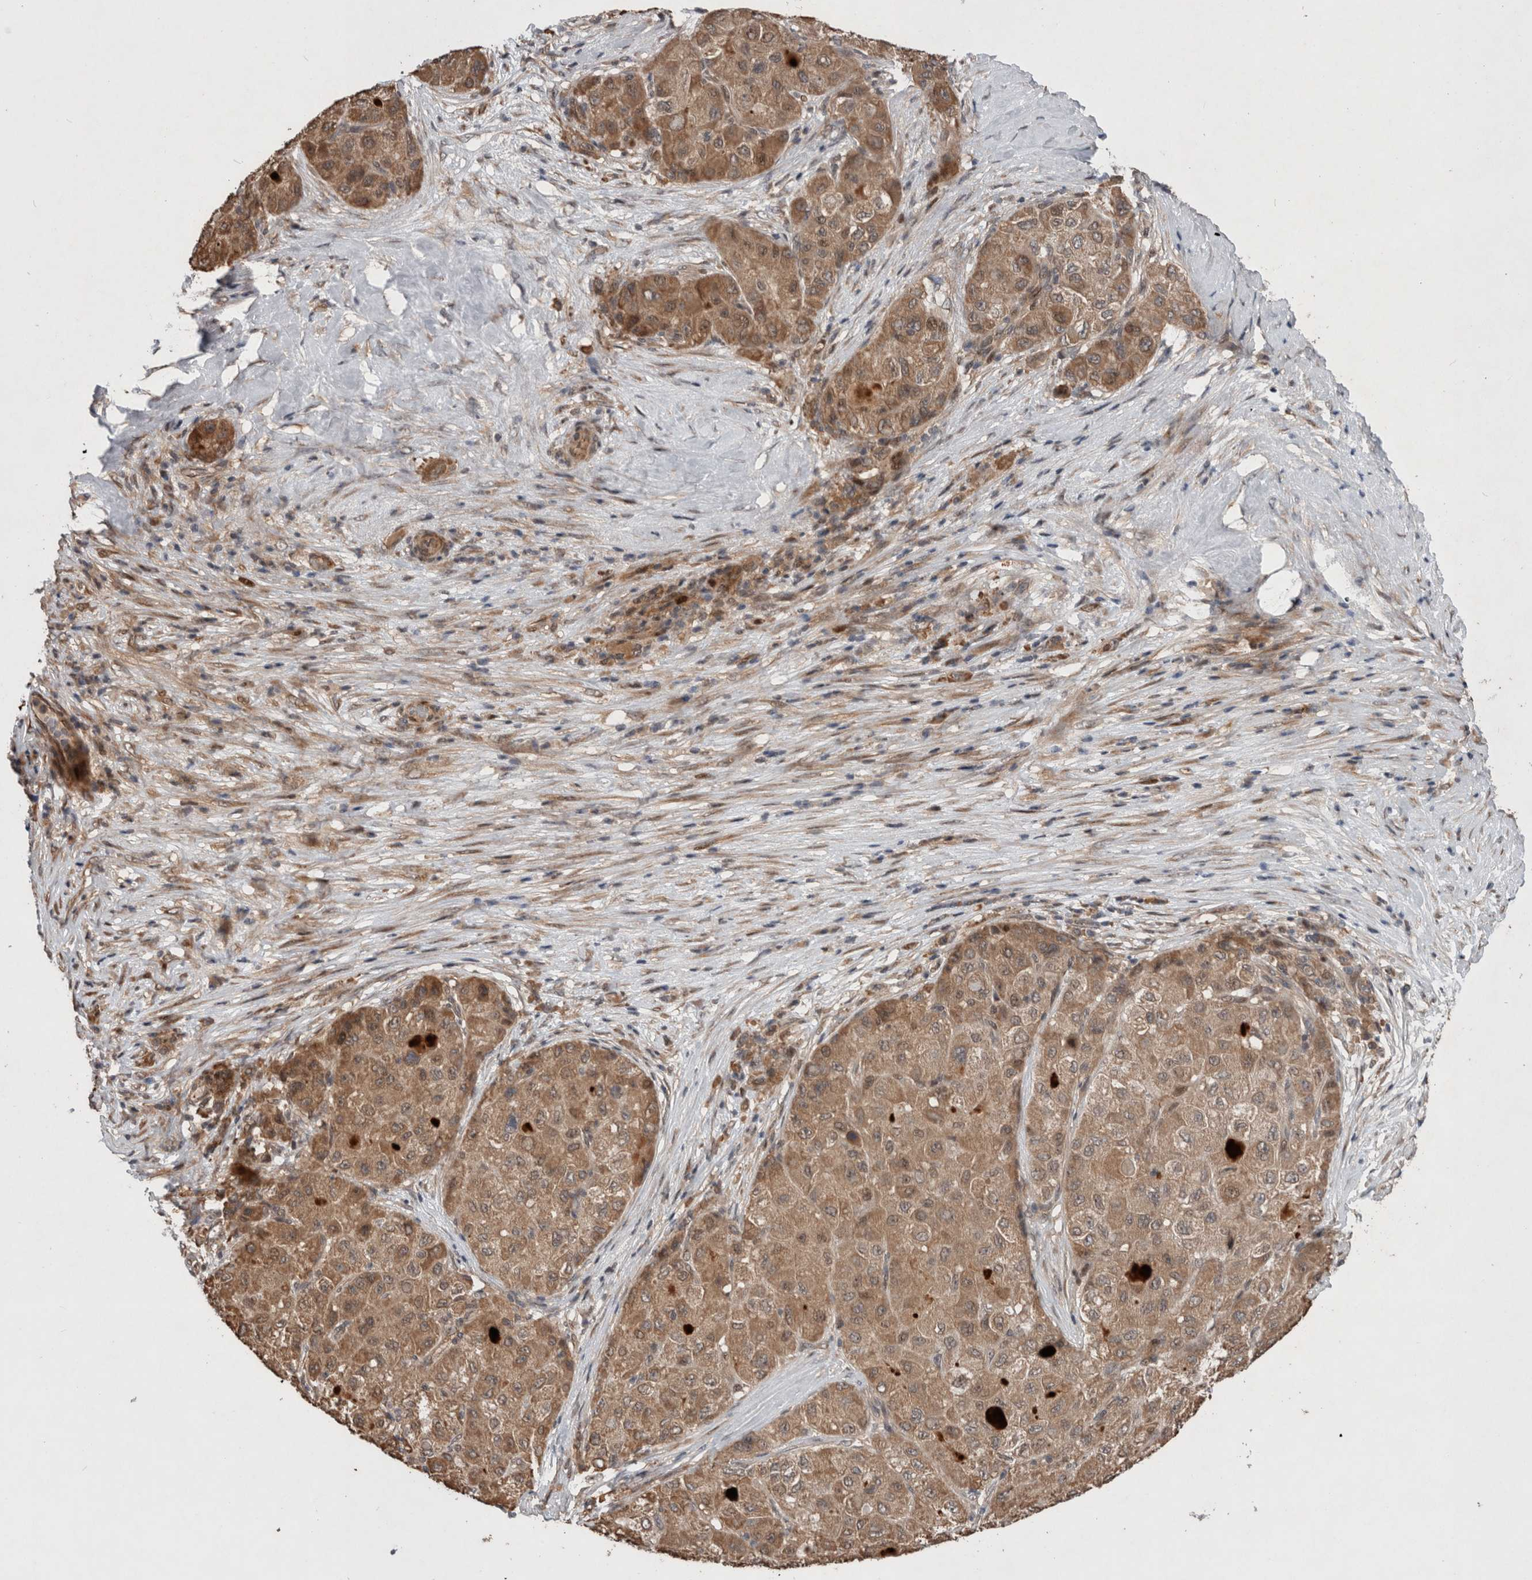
{"staining": {"intensity": "moderate", "quantity": ">75%", "location": "cytoplasmic/membranous"}, "tissue": "liver cancer", "cell_type": "Tumor cells", "image_type": "cancer", "snomed": [{"axis": "morphology", "description": "Carcinoma, Hepatocellular, NOS"}, {"axis": "topography", "description": "Liver"}], "caption": "A histopathology image of hepatocellular carcinoma (liver) stained for a protein shows moderate cytoplasmic/membranous brown staining in tumor cells. The staining was performed using DAB (3,3'-diaminobenzidine) to visualize the protein expression in brown, while the nuclei were stained in blue with hematoxylin (Magnification: 20x).", "gene": "GIMAP6", "patient": {"sex": "male", "age": 80}}